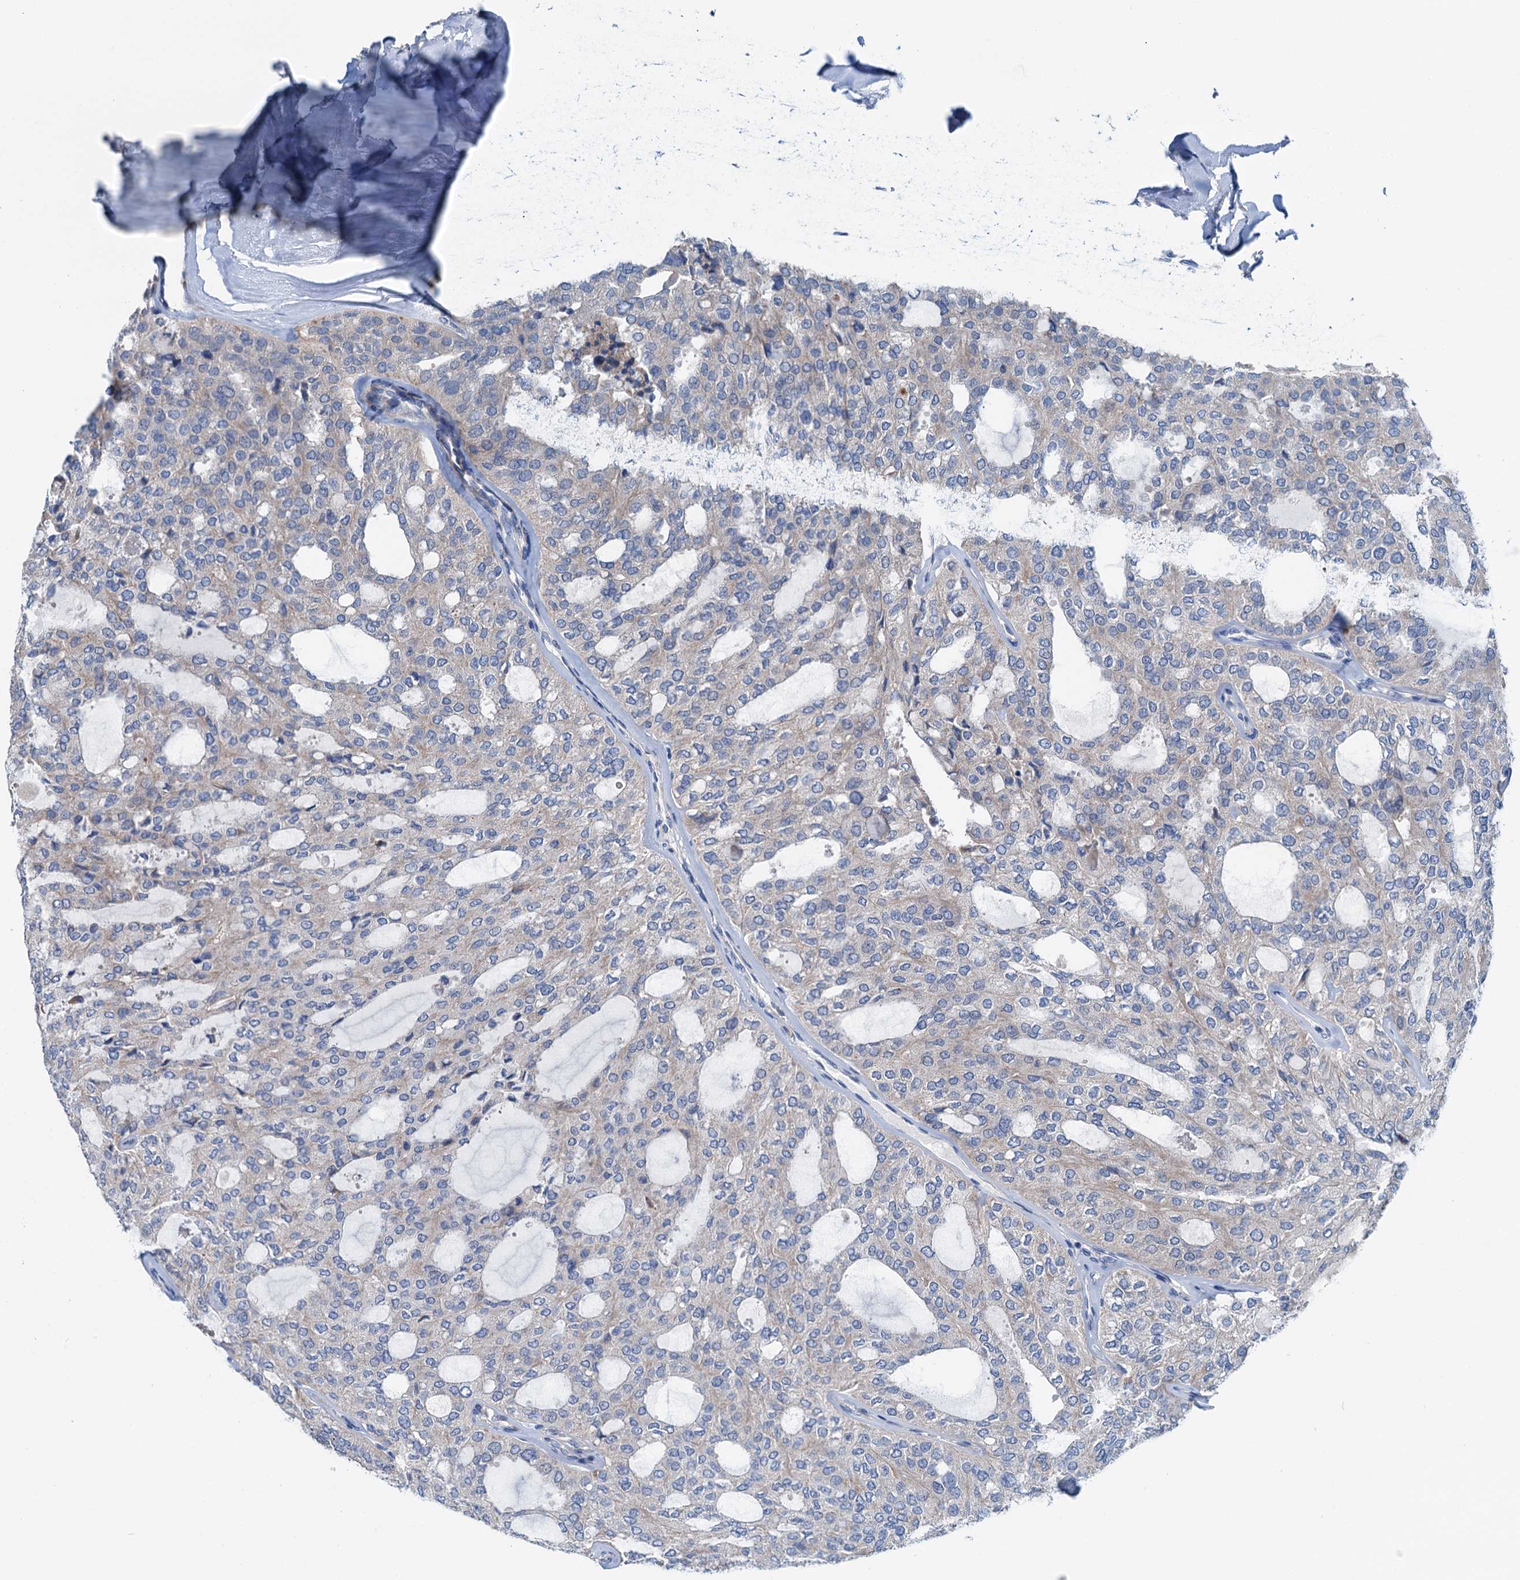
{"staining": {"intensity": "weak", "quantity": "<25%", "location": "cytoplasmic/membranous"}, "tissue": "thyroid cancer", "cell_type": "Tumor cells", "image_type": "cancer", "snomed": [{"axis": "morphology", "description": "Follicular adenoma carcinoma, NOS"}, {"axis": "topography", "description": "Thyroid gland"}], "caption": "Immunohistochemistry histopathology image of human follicular adenoma carcinoma (thyroid) stained for a protein (brown), which shows no expression in tumor cells.", "gene": "ELAC1", "patient": {"sex": "male", "age": 75}}